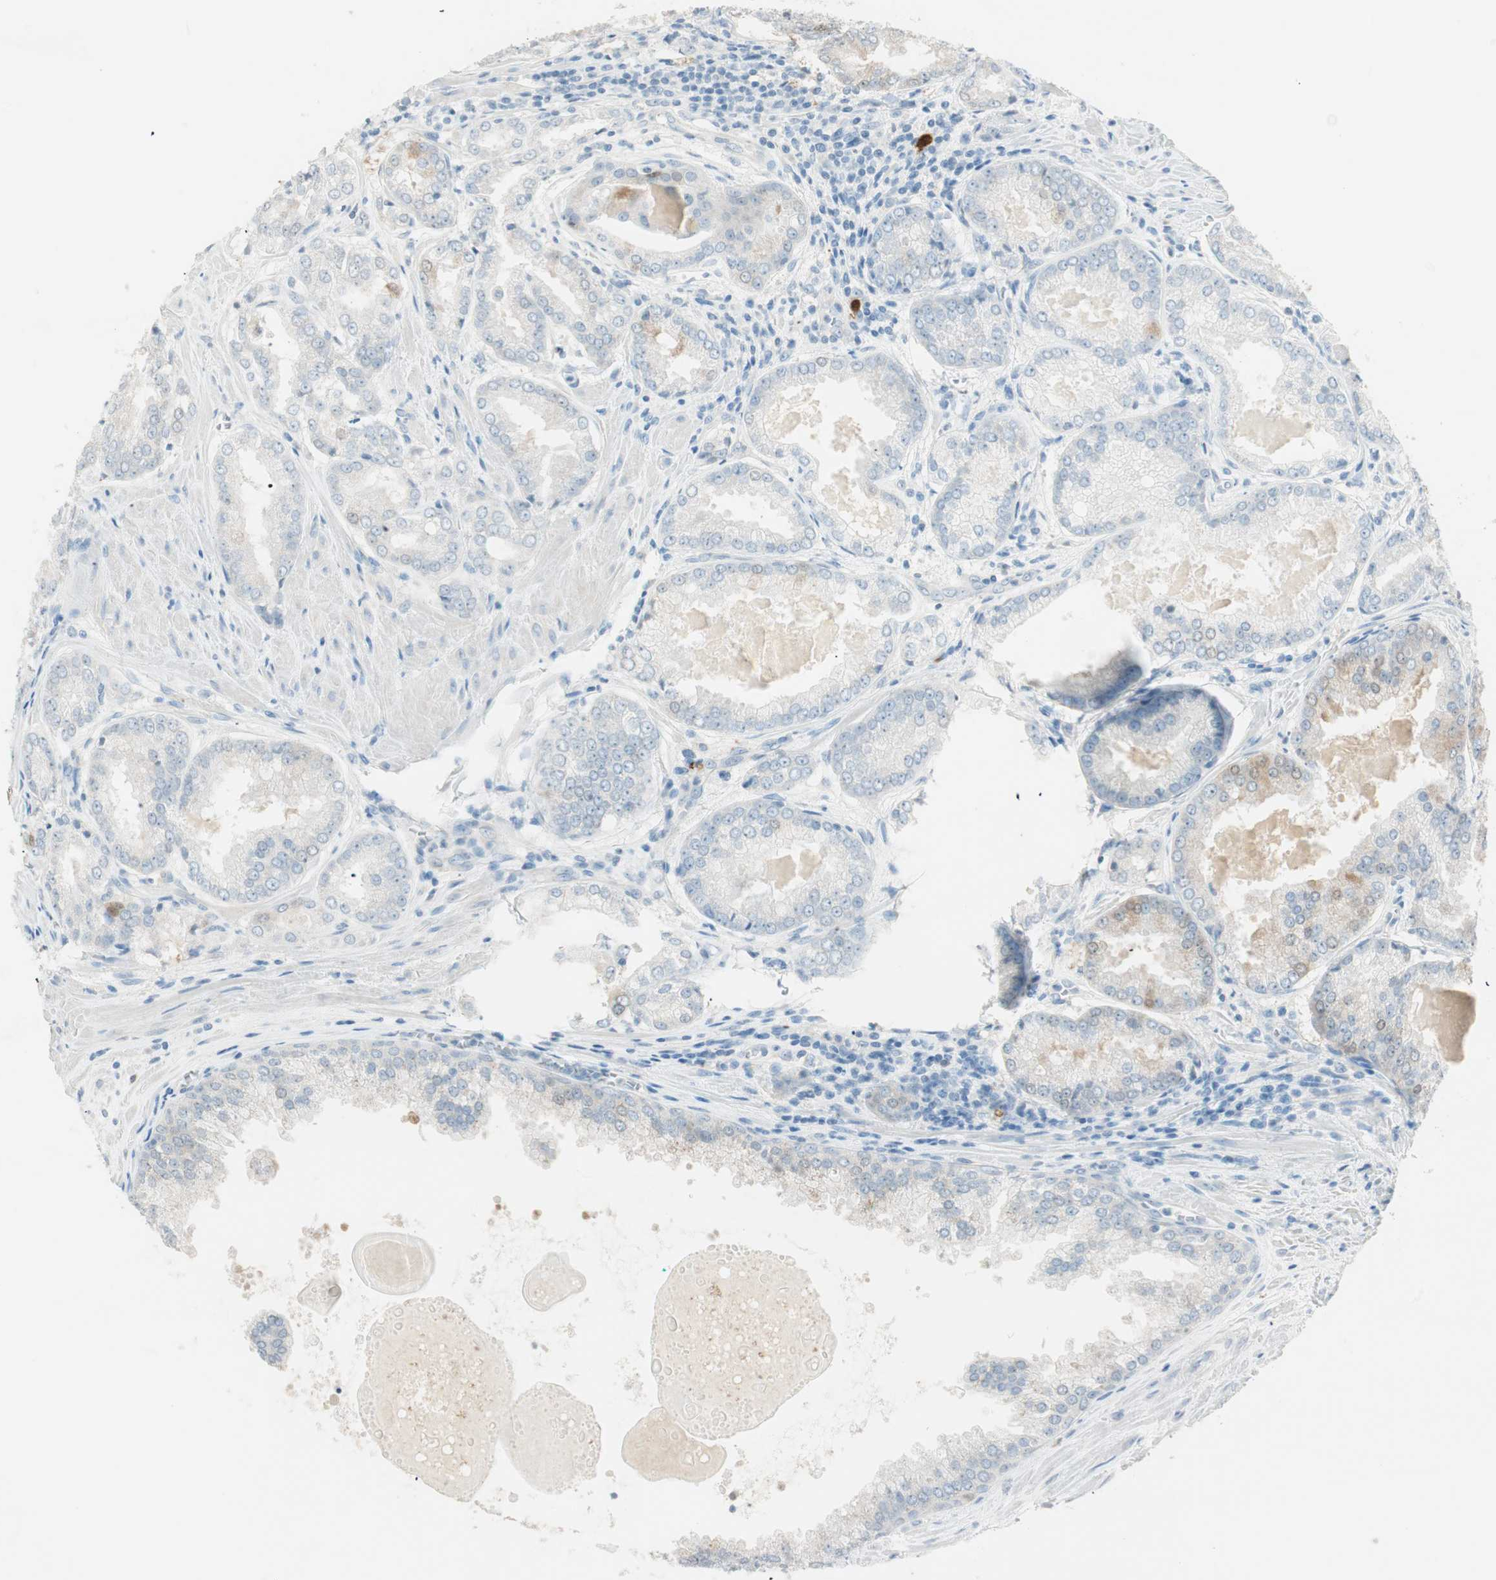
{"staining": {"intensity": "weak", "quantity": "25%-75%", "location": "cytoplasmic/membranous"}, "tissue": "prostate cancer", "cell_type": "Tumor cells", "image_type": "cancer", "snomed": [{"axis": "morphology", "description": "Adenocarcinoma, Low grade"}, {"axis": "topography", "description": "Prostate"}], "caption": "This is a histology image of IHC staining of prostate cancer (adenocarcinoma (low-grade)), which shows weak positivity in the cytoplasmic/membranous of tumor cells.", "gene": "HPGD", "patient": {"sex": "male", "age": 64}}